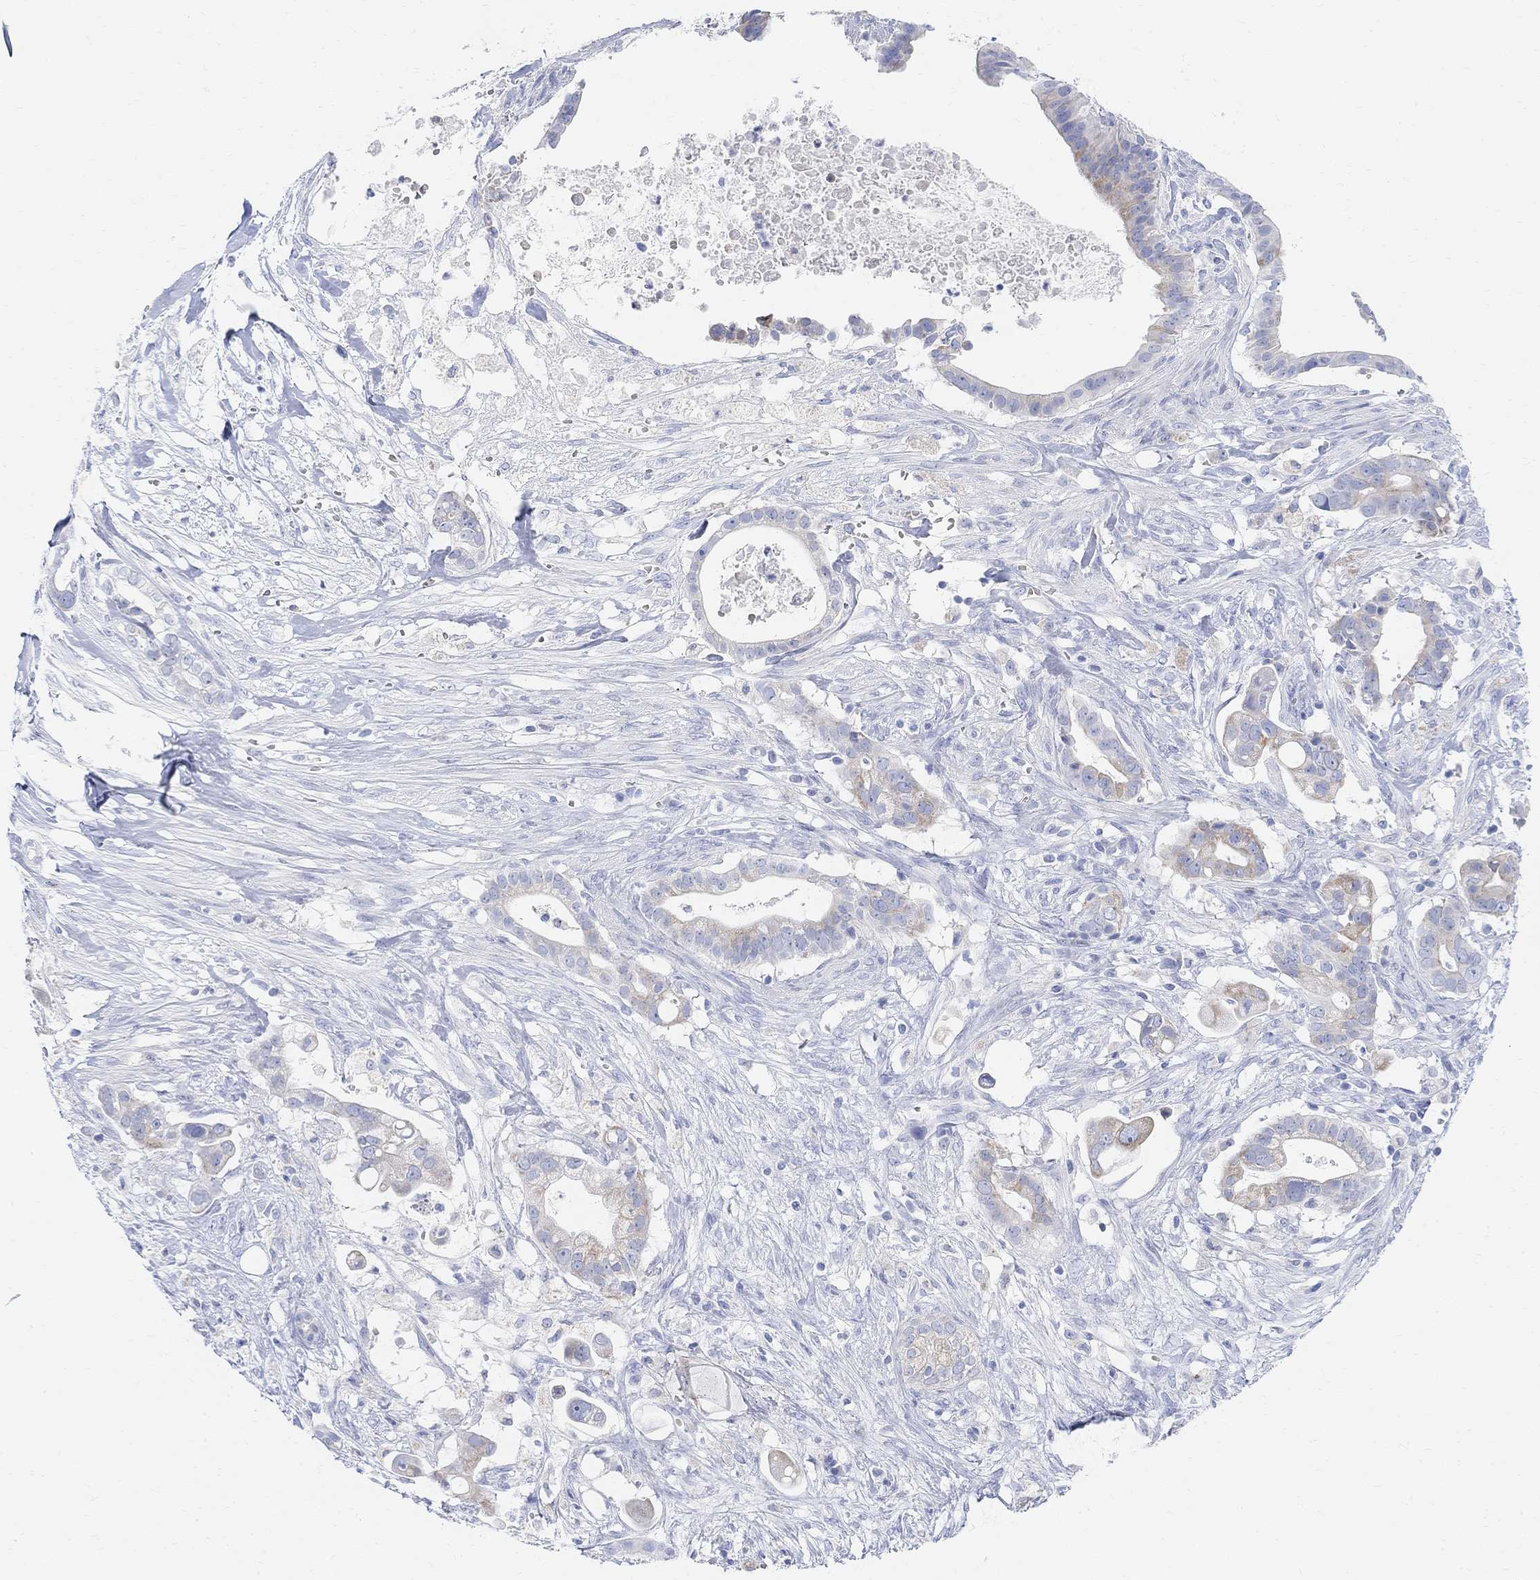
{"staining": {"intensity": "moderate", "quantity": "<25%", "location": "cytoplasmic/membranous"}, "tissue": "pancreatic cancer", "cell_type": "Tumor cells", "image_type": "cancer", "snomed": [{"axis": "morphology", "description": "Adenocarcinoma, NOS"}, {"axis": "topography", "description": "Pancreas"}], "caption": "Immunohistochemistry (IHC) (DAB (3,3'-diaminobenzidine)) staining of human adenocarcinoma (pancreatic) demonstrates moderate cytoplasmic/membranous protein staining in approximately <25% of tumor cells.", "gene": "RETNLB", "patient": {"sex": "male", "age": 61}}